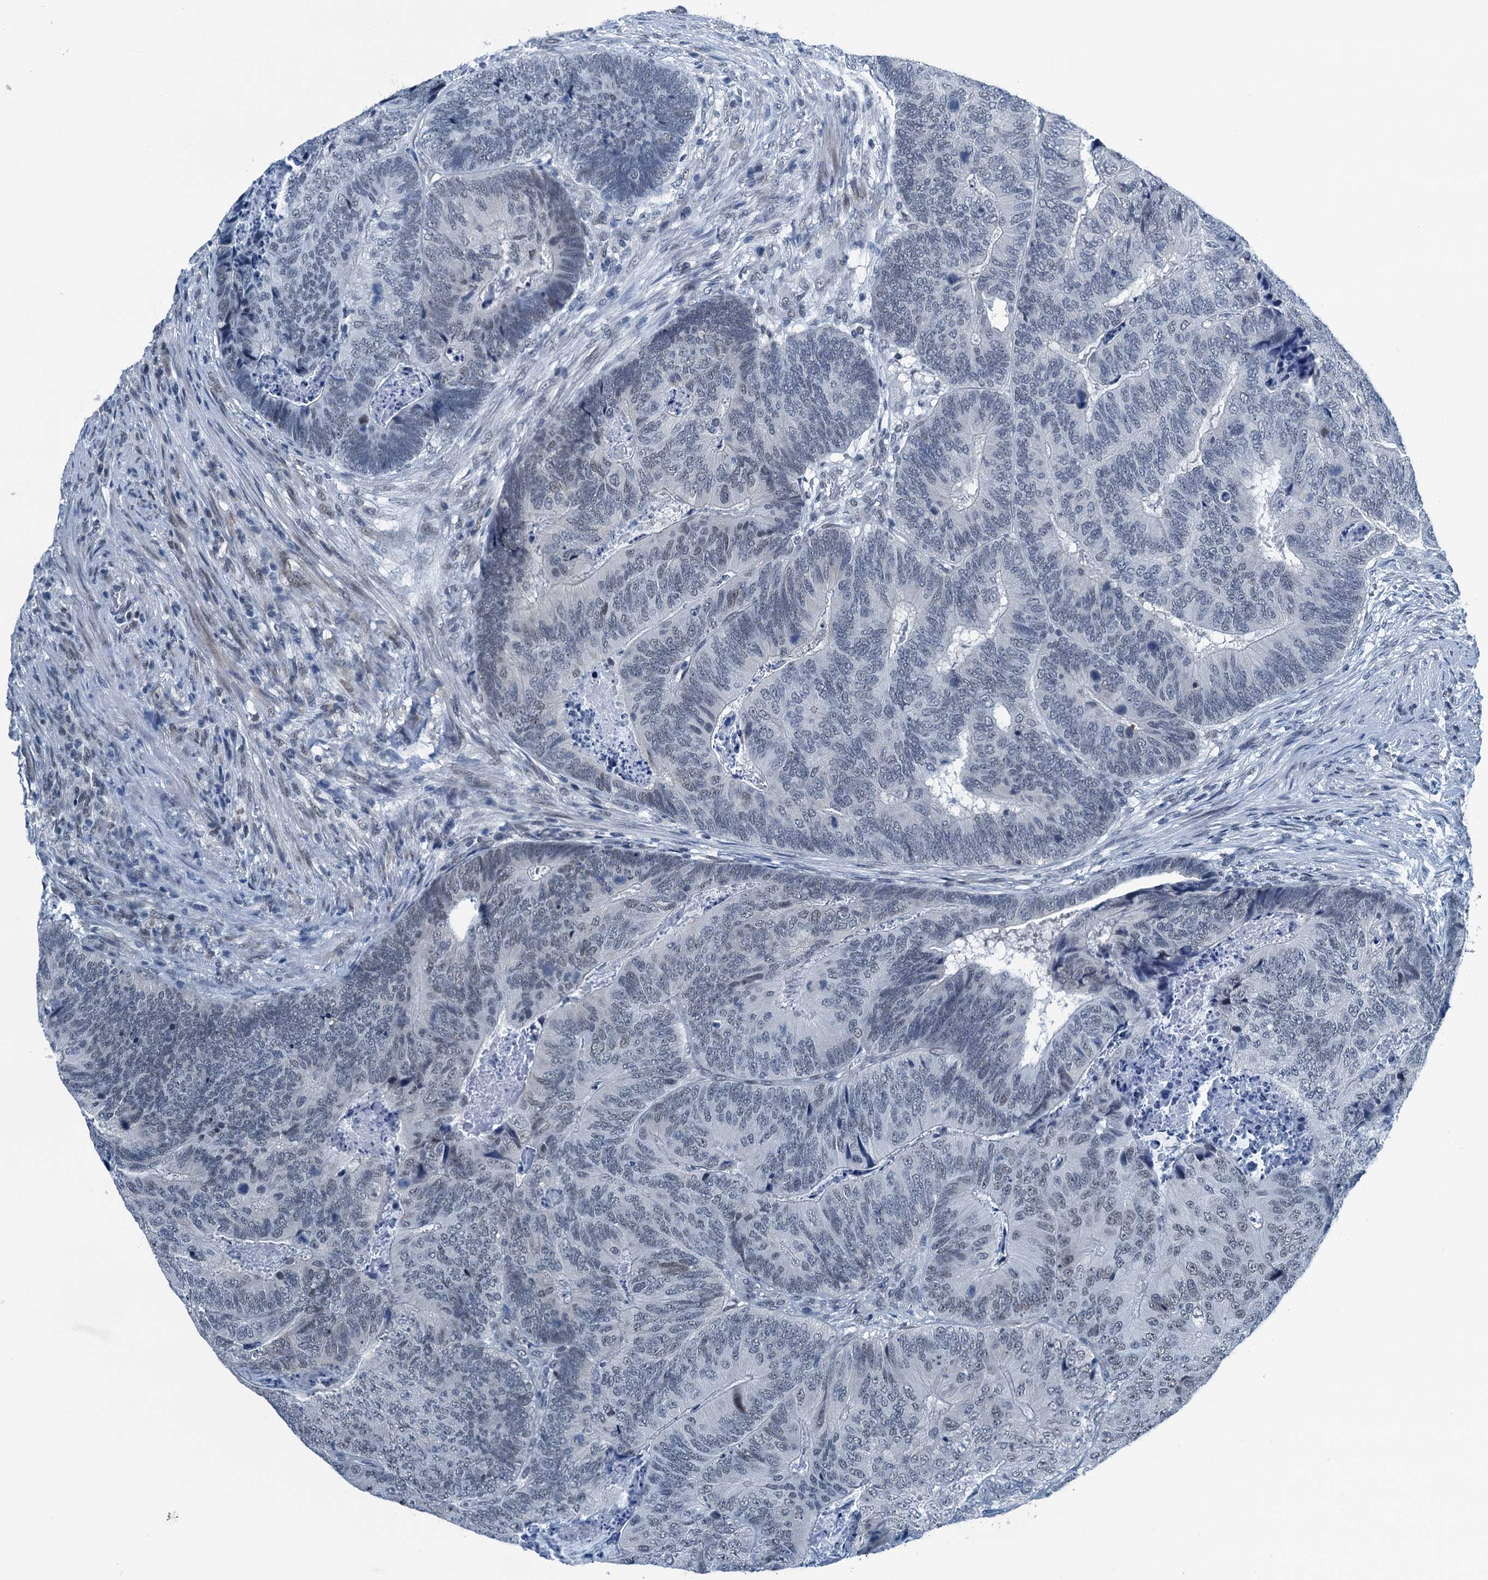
{"staining": {"intensity": "negative", "quantity": "none", "location": "none"}, "tissue": "colorectal cancer", "cell_type": "Tumor cells", "image_type": "cancer", "snomed": [{"axis": "morphology", "description": "Adenocarcinoma, NOS"}, {"axis": "topography", "description": "Colon"}], "caption": "Colorectal cancer (adenocarcinoma) was stained to show a protein in brown. There is no significant staining in tumor cells.", "gene": "TRPT1", "patient": {"sex": "female", "age": 67}}